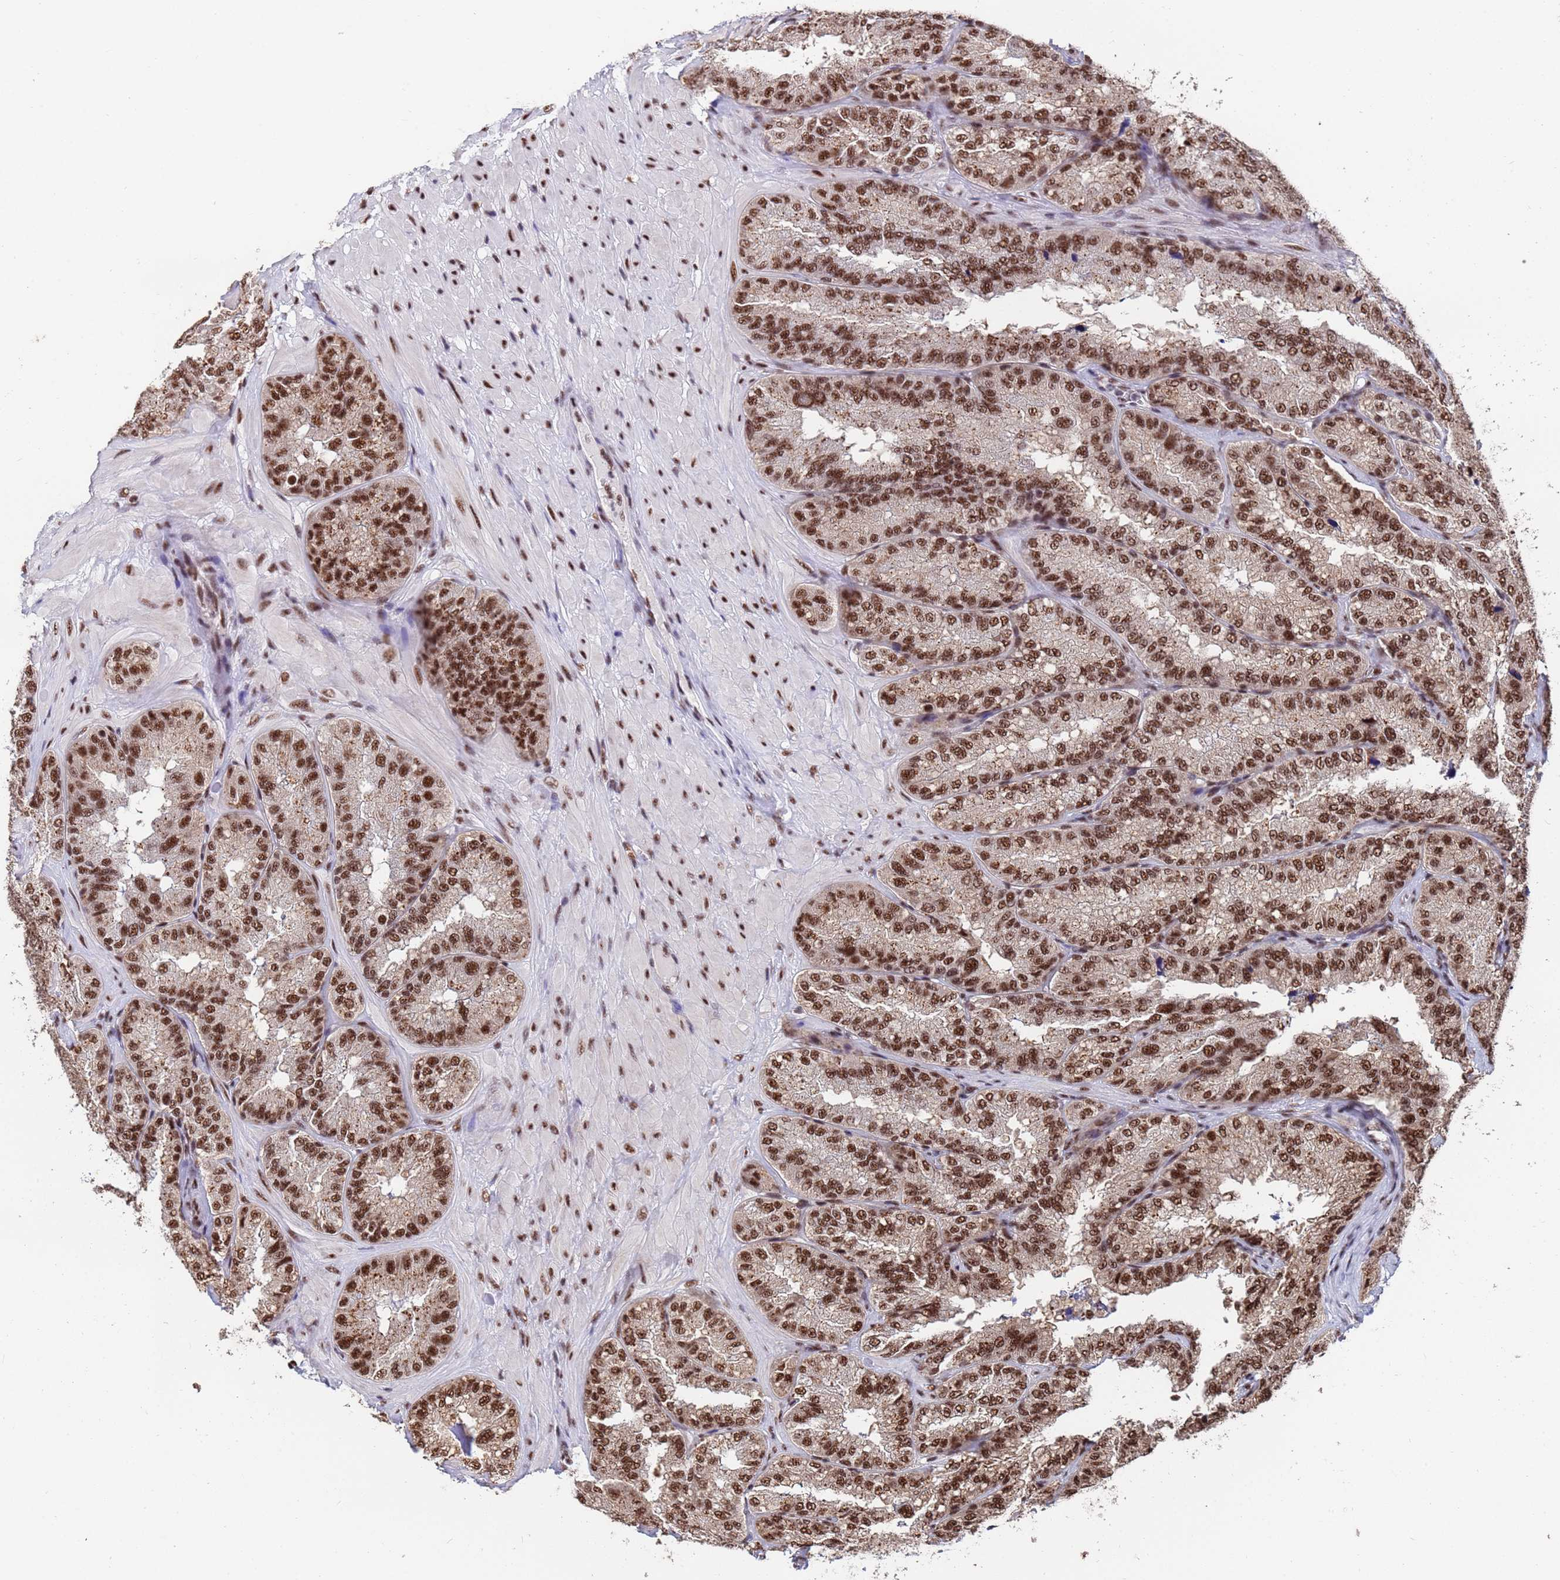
{"staining": {"intensity": "moderate", "quantity": ">75%", "location": "nuclear"}, "tissue": "seminal vesicle", "cell_type": "Glandular cells", "image_type": "normal", "snomed": [{"axis": "morphology", "description": "Normal tissue, NOS"}, {"axis": "topography", "description": "Seminal veicle"}], "caption": "Immunohistochemical staining of unremarkable human seminal vesicle shows >75% levels of moderate nuclear protein expression in about >75% of glandular cells. The protein is stained brown, and the nuclei are stained in blue (DAB IHC with brightfield microscopy, high magnification).", "gene": "SF3B2", "patient": {"sex": "male", "age": 58}}